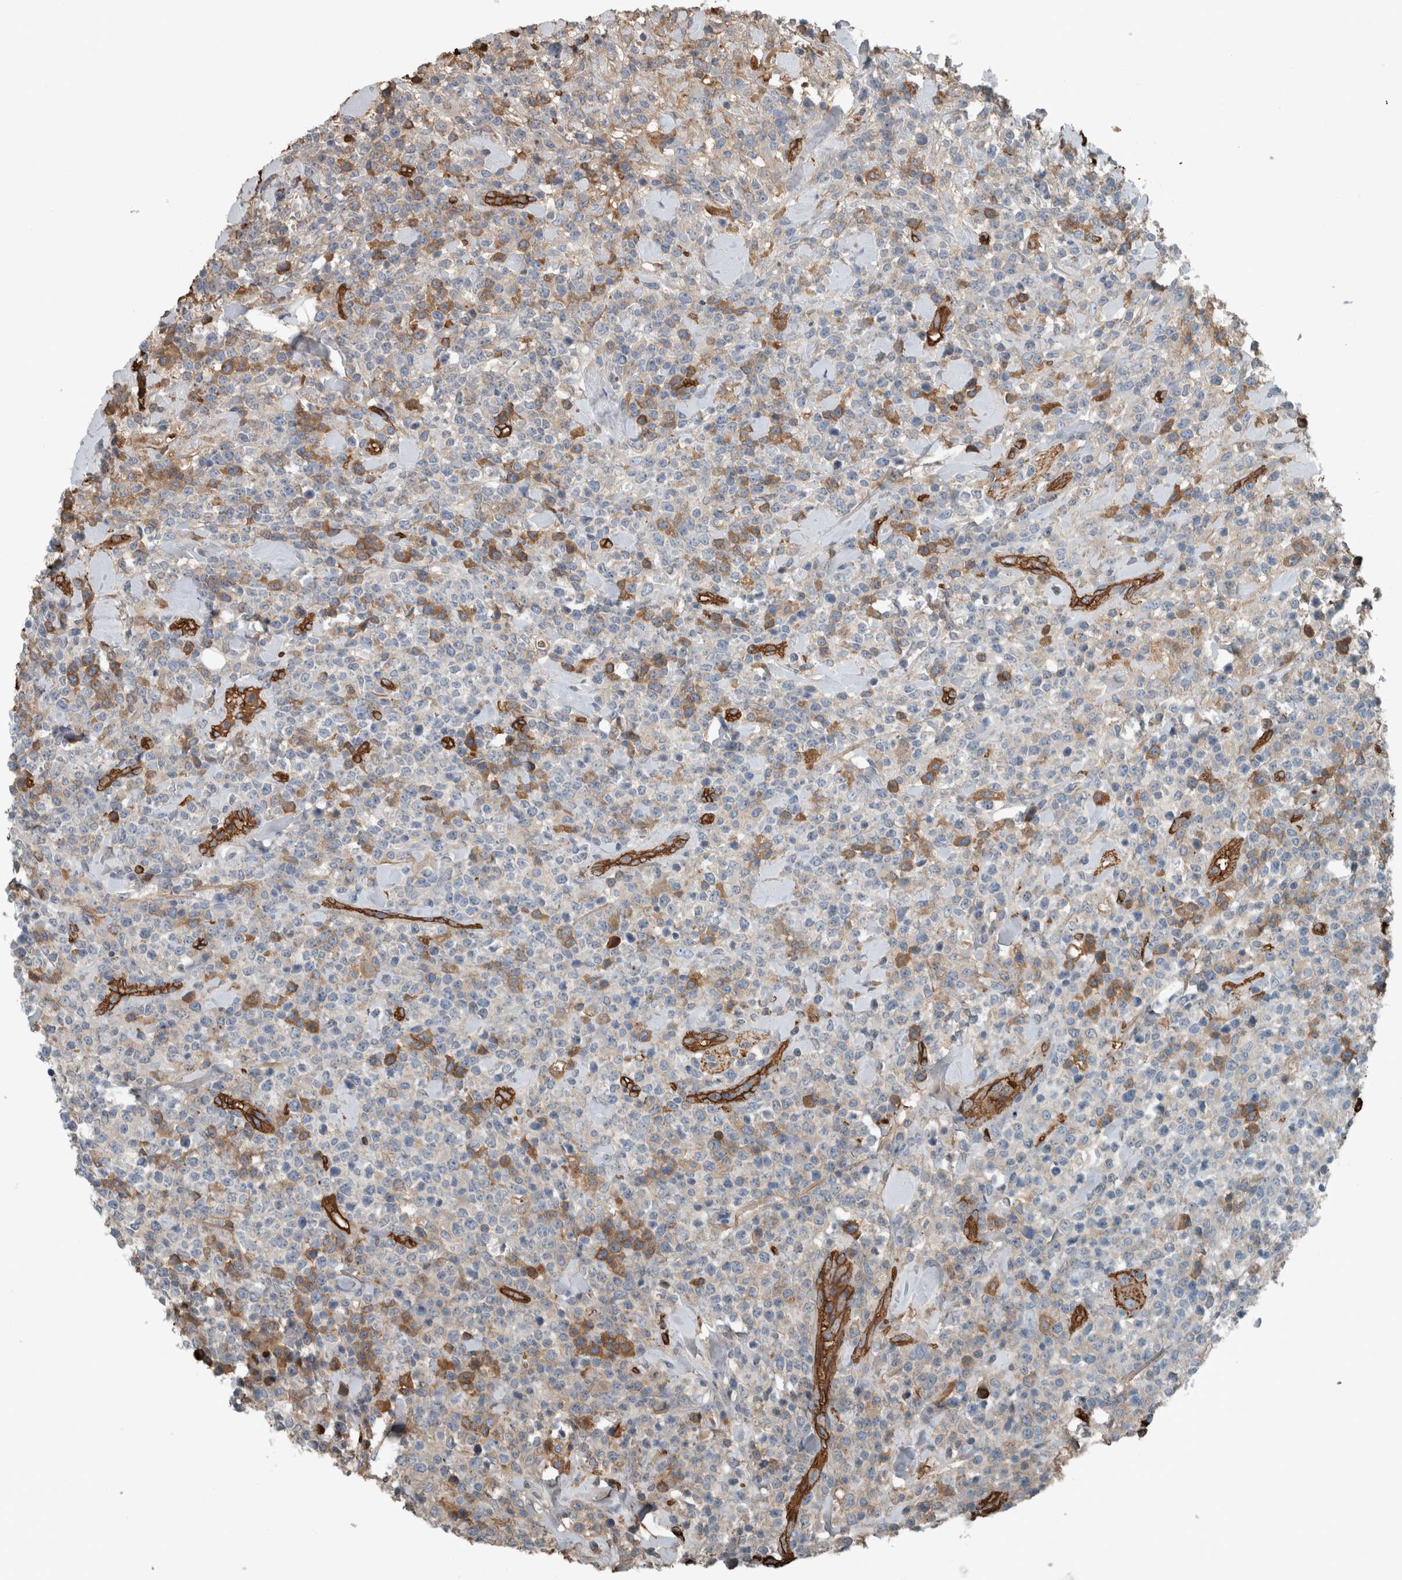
{"staining": {"intensity": "moderate", "quantity": "<25%", "location": "cytoplasmic/membranous"}, "tissue": "lymphoma", "cell_type": "Tumor cells", "image_type": "cancer", "snomed": [{"axis": "morphology", "description": "Malignant lymphoma, non-Hodgkin's type, High grade"}, {"axis": "topography", "description": "Colon"}], "caption": "There is low levels of moderate cytoplasmic/membranous staining in tumor cells of malignant lymphoma, non-Hodgkin's type (high-grade), as demonstrated by immunohistochemical staining (brown color).", "gene": "LBP", "patient": {"sex": "female", "age": 53}}